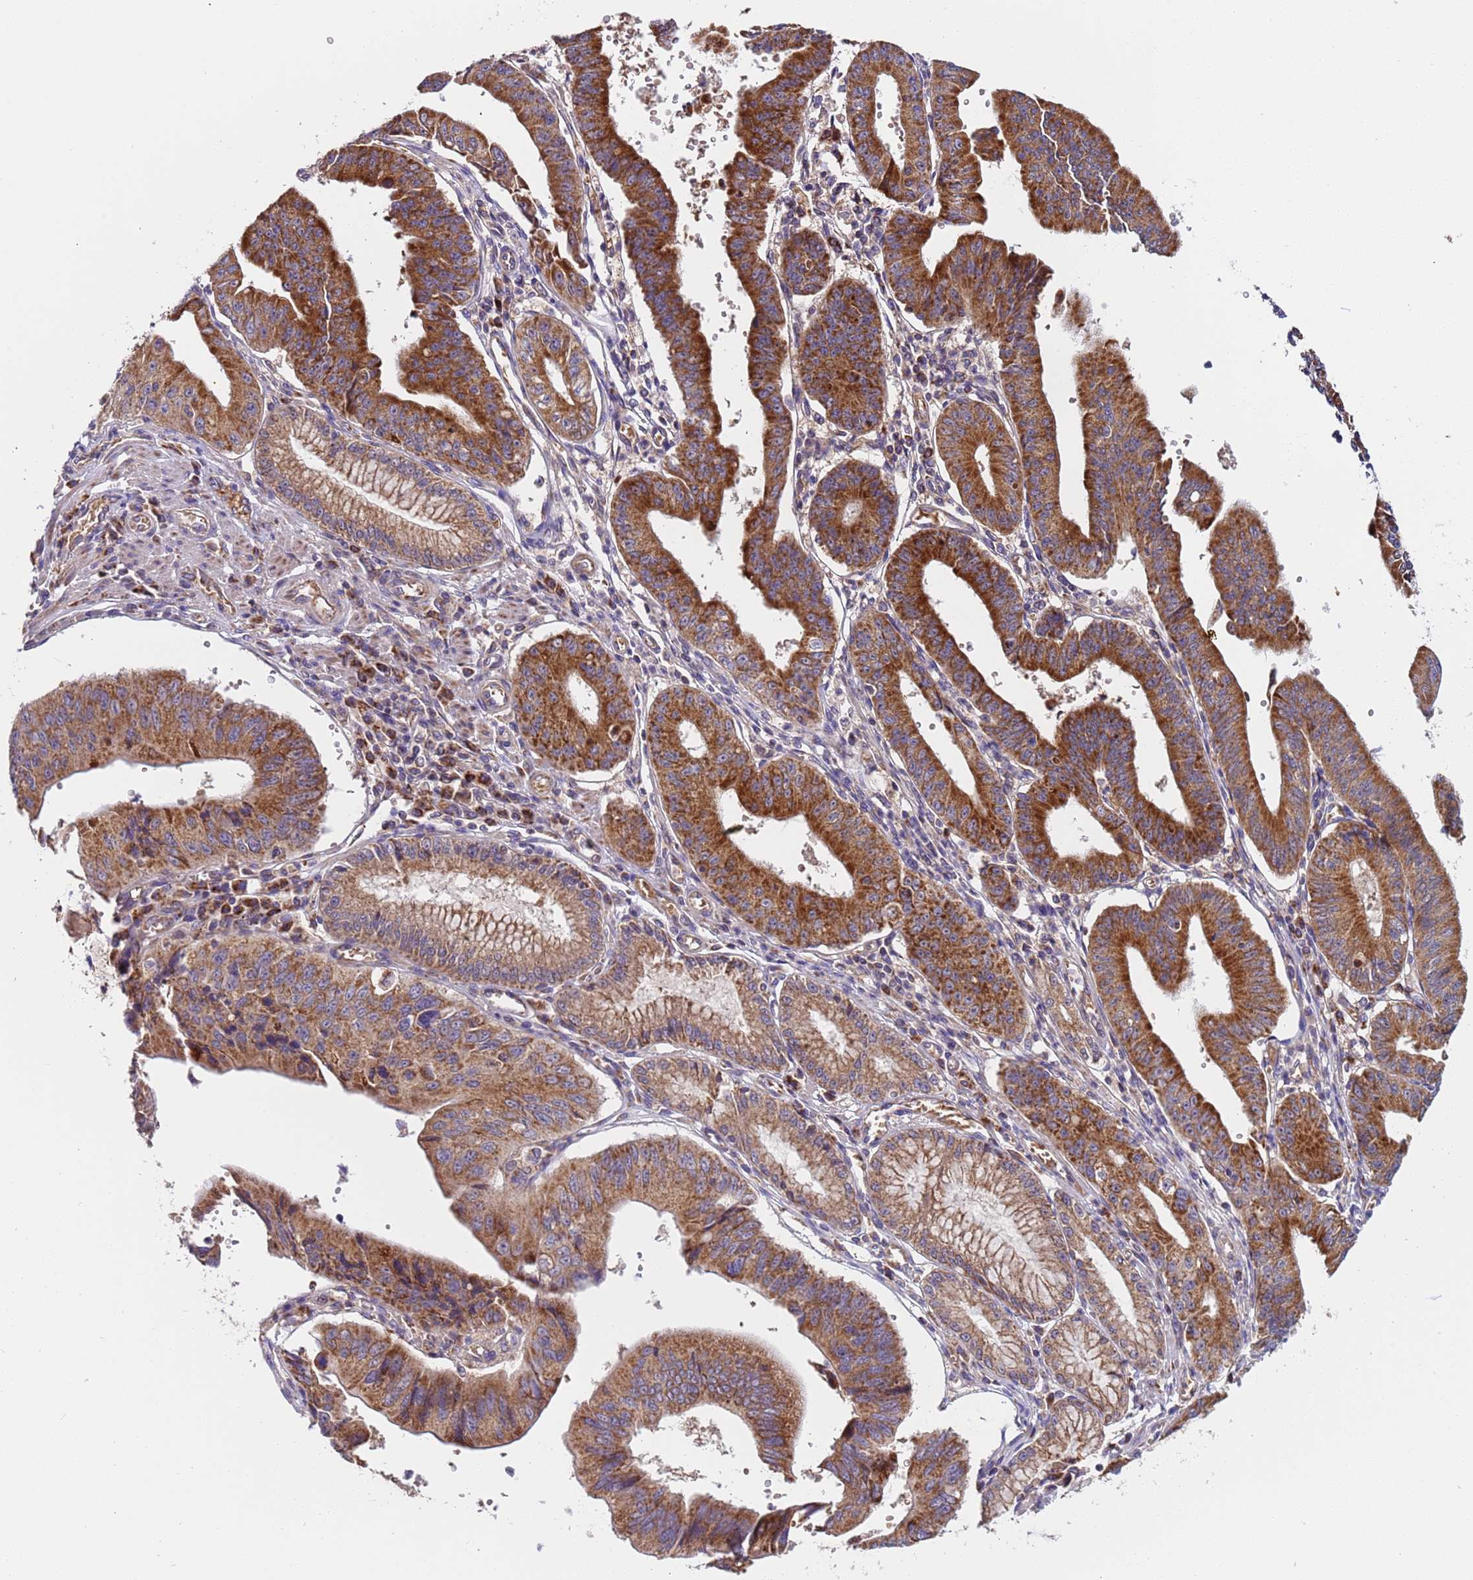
{"staining": {"intensity": "strong", "quantity": ">75%", "location": "cytoplasmic/membranous"}, "tissue": "stomach cancer", "cell_type": "Tumor cells", "image_type": "cancer", "snomed": [{"axis": "morphology", "description": "Adenocarcinoma, NOS"}, {"axis": "topography", "description": "Stomach"}], "caption": "Brown immunohistochemical staining in human stomach cancer (adenocarcinoma) exhibits strong cytoplasmic/membranous positivity in about >75% of tumor cells.", "gene": "TMEM126A", "patient": {"sex": "male", "age": 59}}